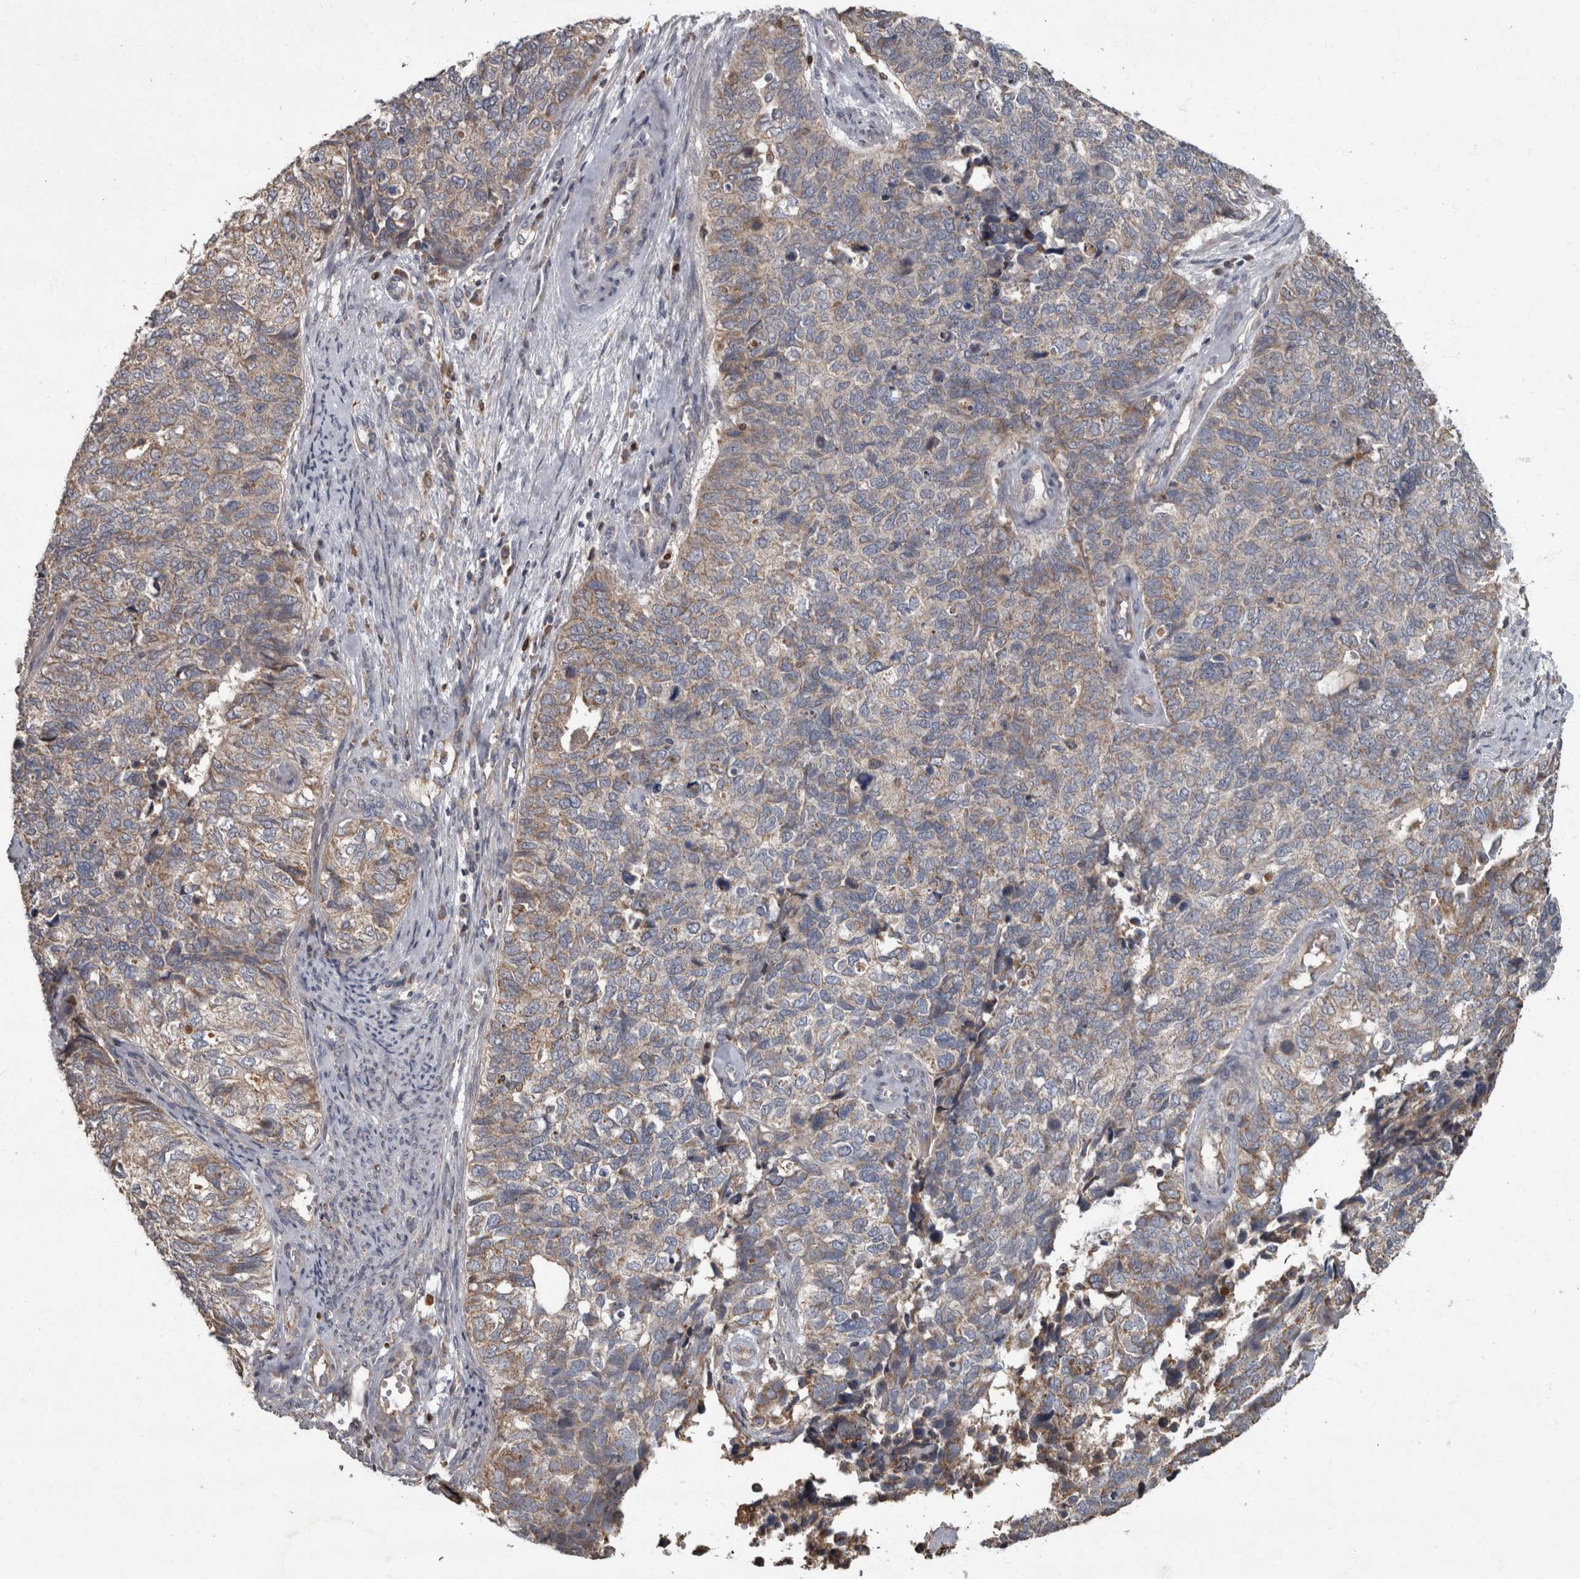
{"staining": {"intensity": "weak", "quantity": "25%-75%", "location": "cytoplasmic/membranous"}, "tissue": "cervical cancer", "cell_type": "Tumor cells", "image_type": "cancer", "snomed": [{"axis": "morphology", "description": "Squamous cell carcinoma, NOS"}, {"axis": "topography", "description": "Cervix"}], "caption": "Cervical squamous cell carcinoma stained for a protein shows weak cytoplasmic/membranous positivity in tumor cells.", "gene": "PPP1R3C", "patient": {"sex": "female", "age": 63}}